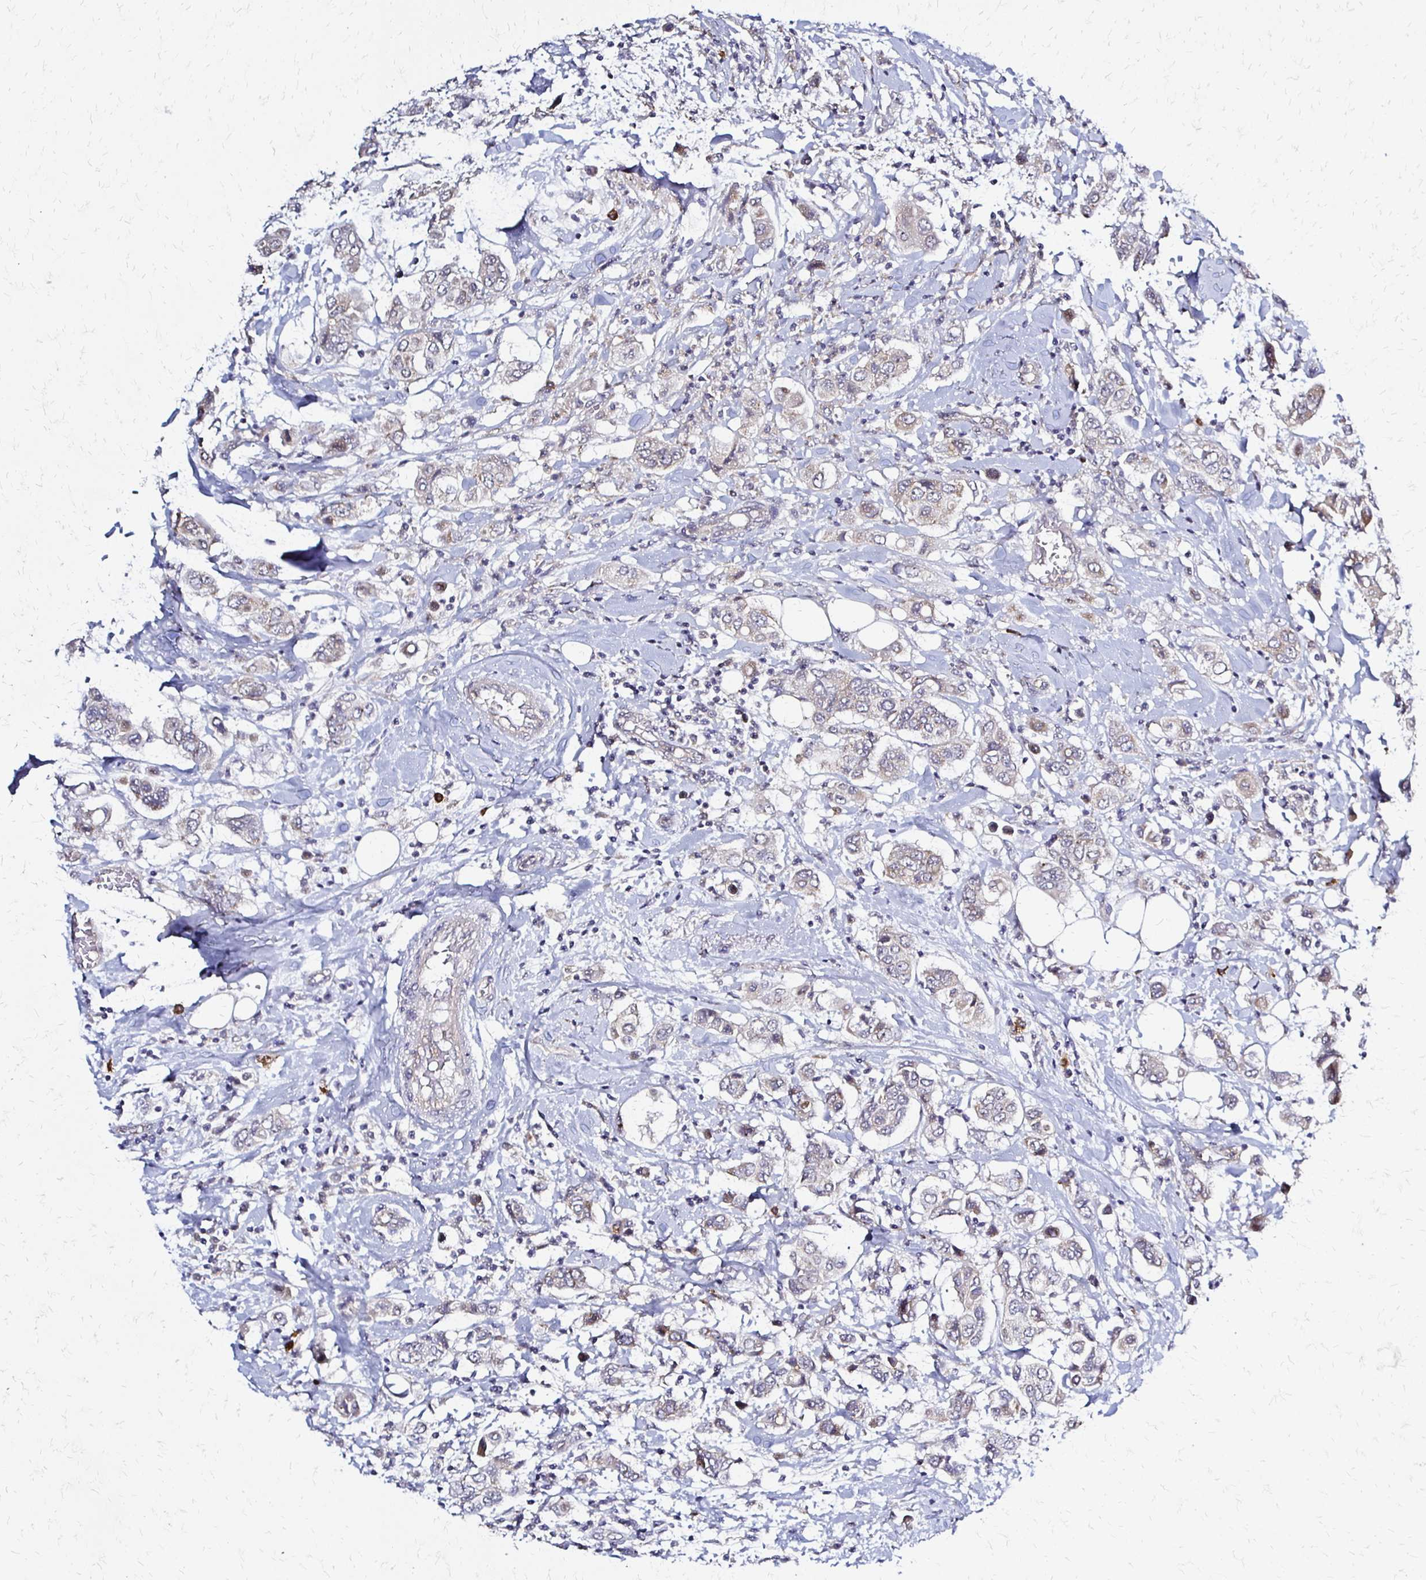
{"staining": {"intensity": "negative", "quantity": "none", "location": "none"}, "tissue": "breast cancer", "cell_type": "Tumor cells", "image_type": "cancer", "snomed": [{"axis": "morphology", "description": "Lobular carcinoma"}, {"axis": "topography", "description": "Breast"}], "caption": "High power microscopy image of an immunohistochemistry (IHC) histopathology image of breast cancer (lobular carcinoma), revealing no significant positivity in tumor cells. The staining was performed using DAB to visualize the protein expression in brown, while the nuclei were stained in blue with hematoxylin (Magnification: 20x).", "gene": "SLC9A9", "patient": {"sex": "female", "age": 51}}